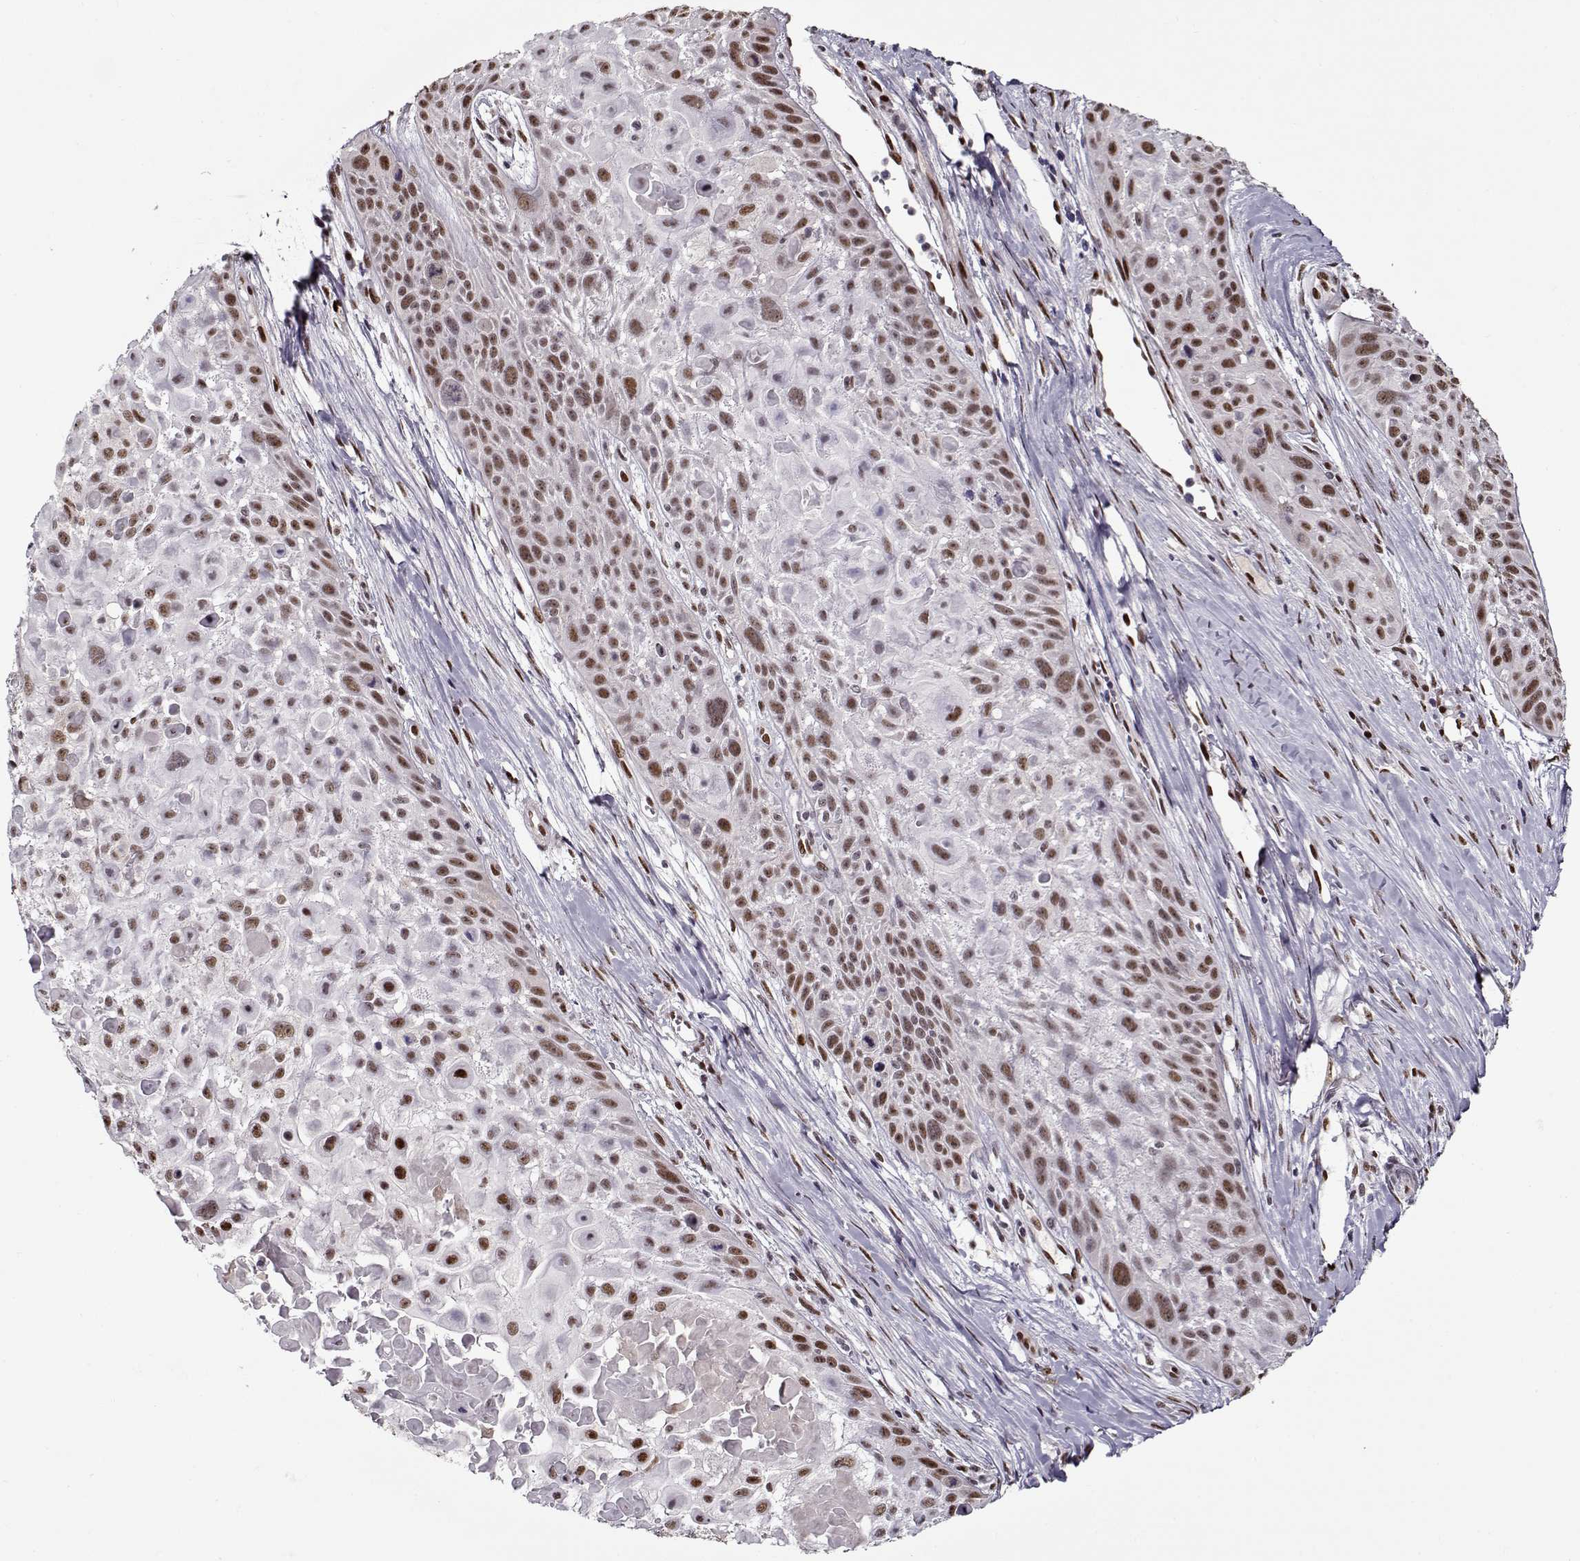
{"staining": {"intensity": "moderate", "quantity": "25%-75%", "location": "nuclear"}, "tissue": "skin cancer", "cell_type": "Tumor cells", "image_type": "cancer", "snomed": [{"axis": "morphology", "description": "Squamous cell carcinoma, NOS"}, {"axis": "topography", "description": "Skin"}, {"axis": "topography", "description": "Anal"}], "caption": "Moderate nuclear staining is appreciated in approximately 25%-75% of tumor cells in skin cancer.", "gene": "PRMT8", "patient": {"sex": "female", "age": 75}}